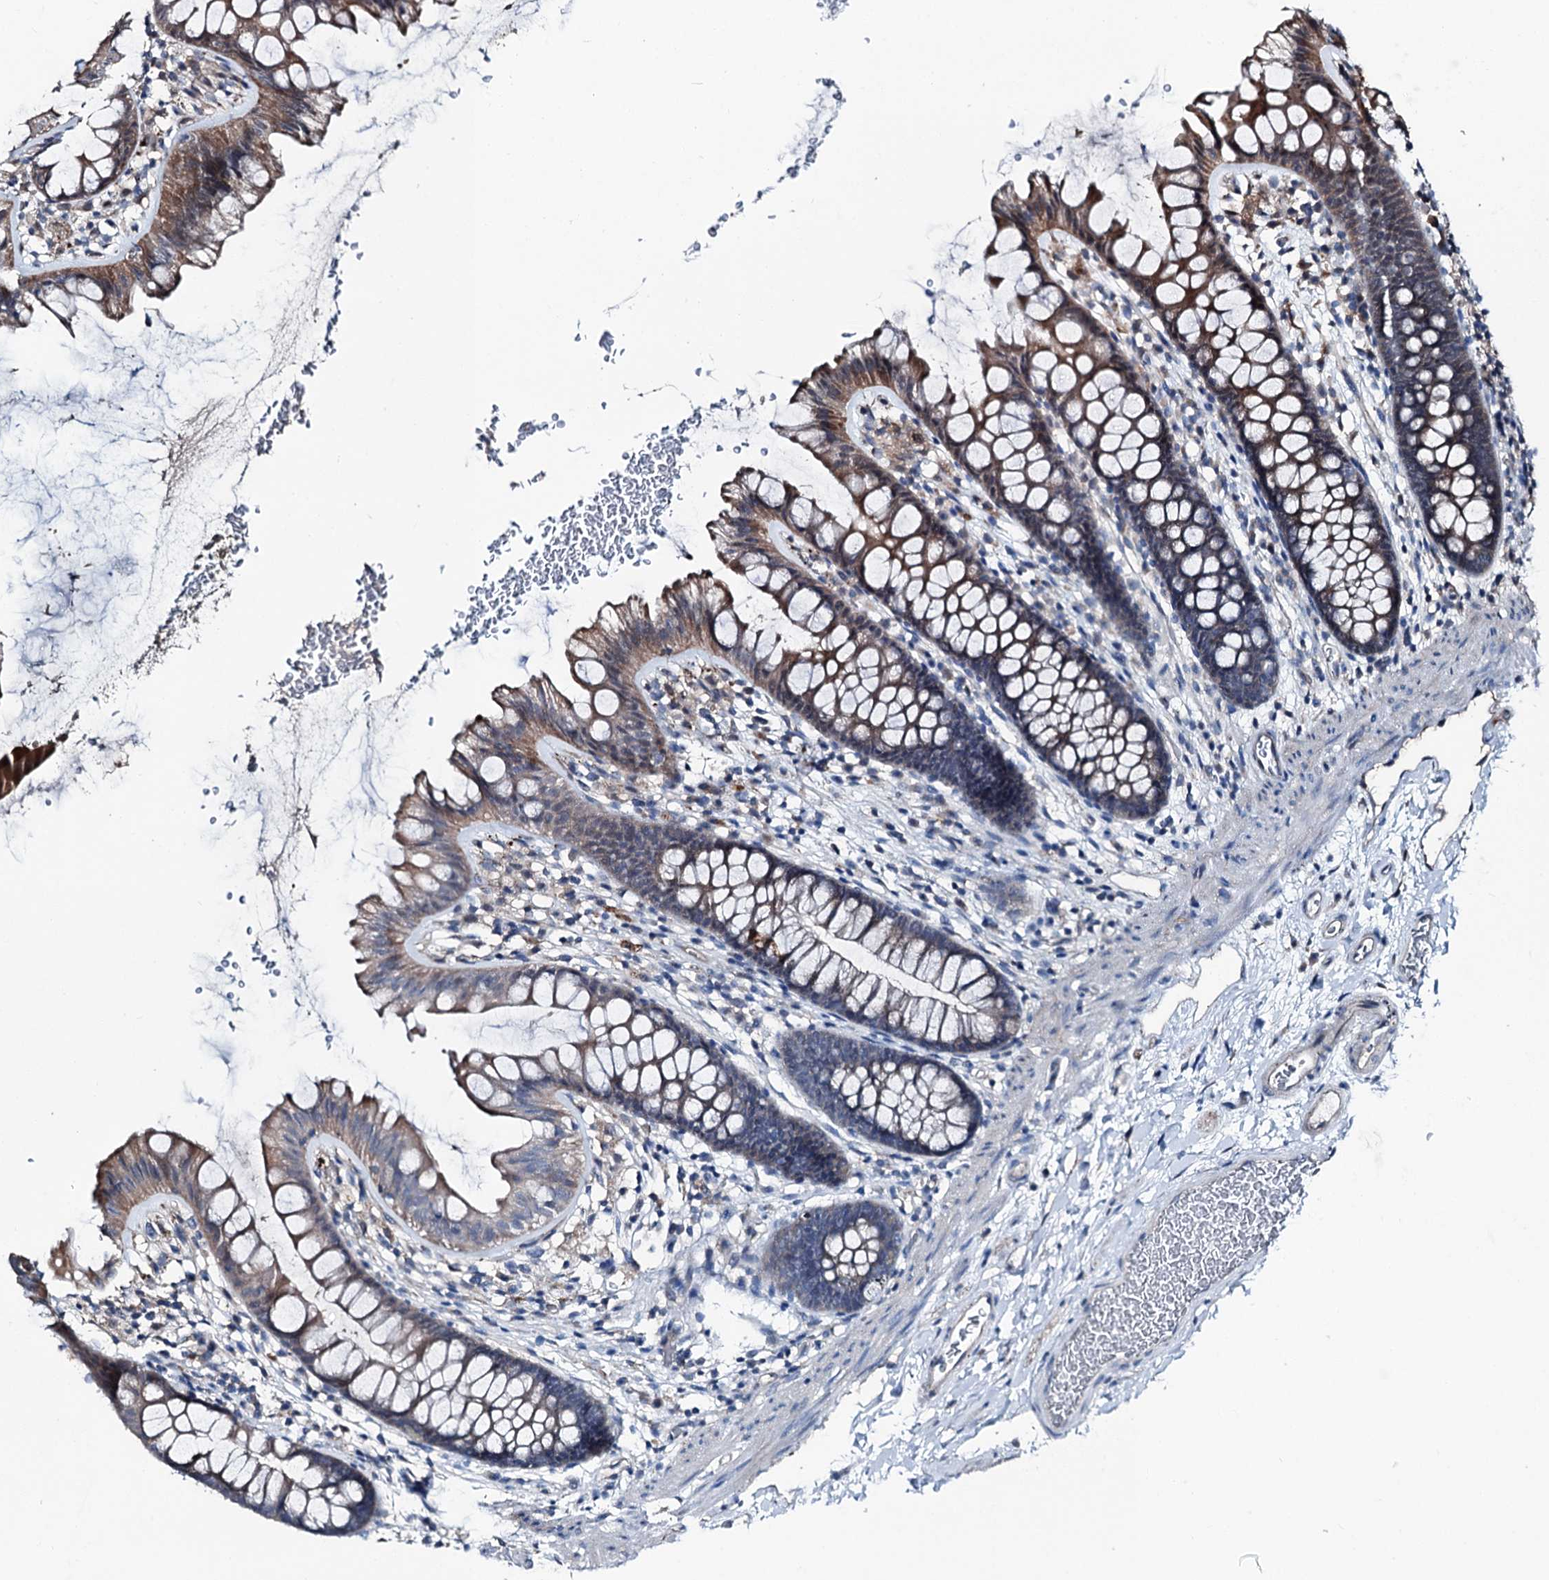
{"staining": {"intensity": "weak", "quantity": ">75%", "location": "cytoplasmic/membranous"}, "tissue": "colon", "cell_type": "Endothelial cells", "image_type": "normal", "snomed": [{"axis": "morphology", "description": "Normal tissue, NOS"}, {"axis": "topography", "description": "Colon"}], "caption": "Protein staining of unremarkable colon exhibits weak cytoplasmic/membranous expression in about >75% of endothelial cells. (Stains: DAB (3,3'-diaminobenzidine) in brown, nuclei in blue, Microscopy: brightfield microscopy at high magnification).", "gene": "PSMD13", "patient": {"sex": "female", "age": 62}}